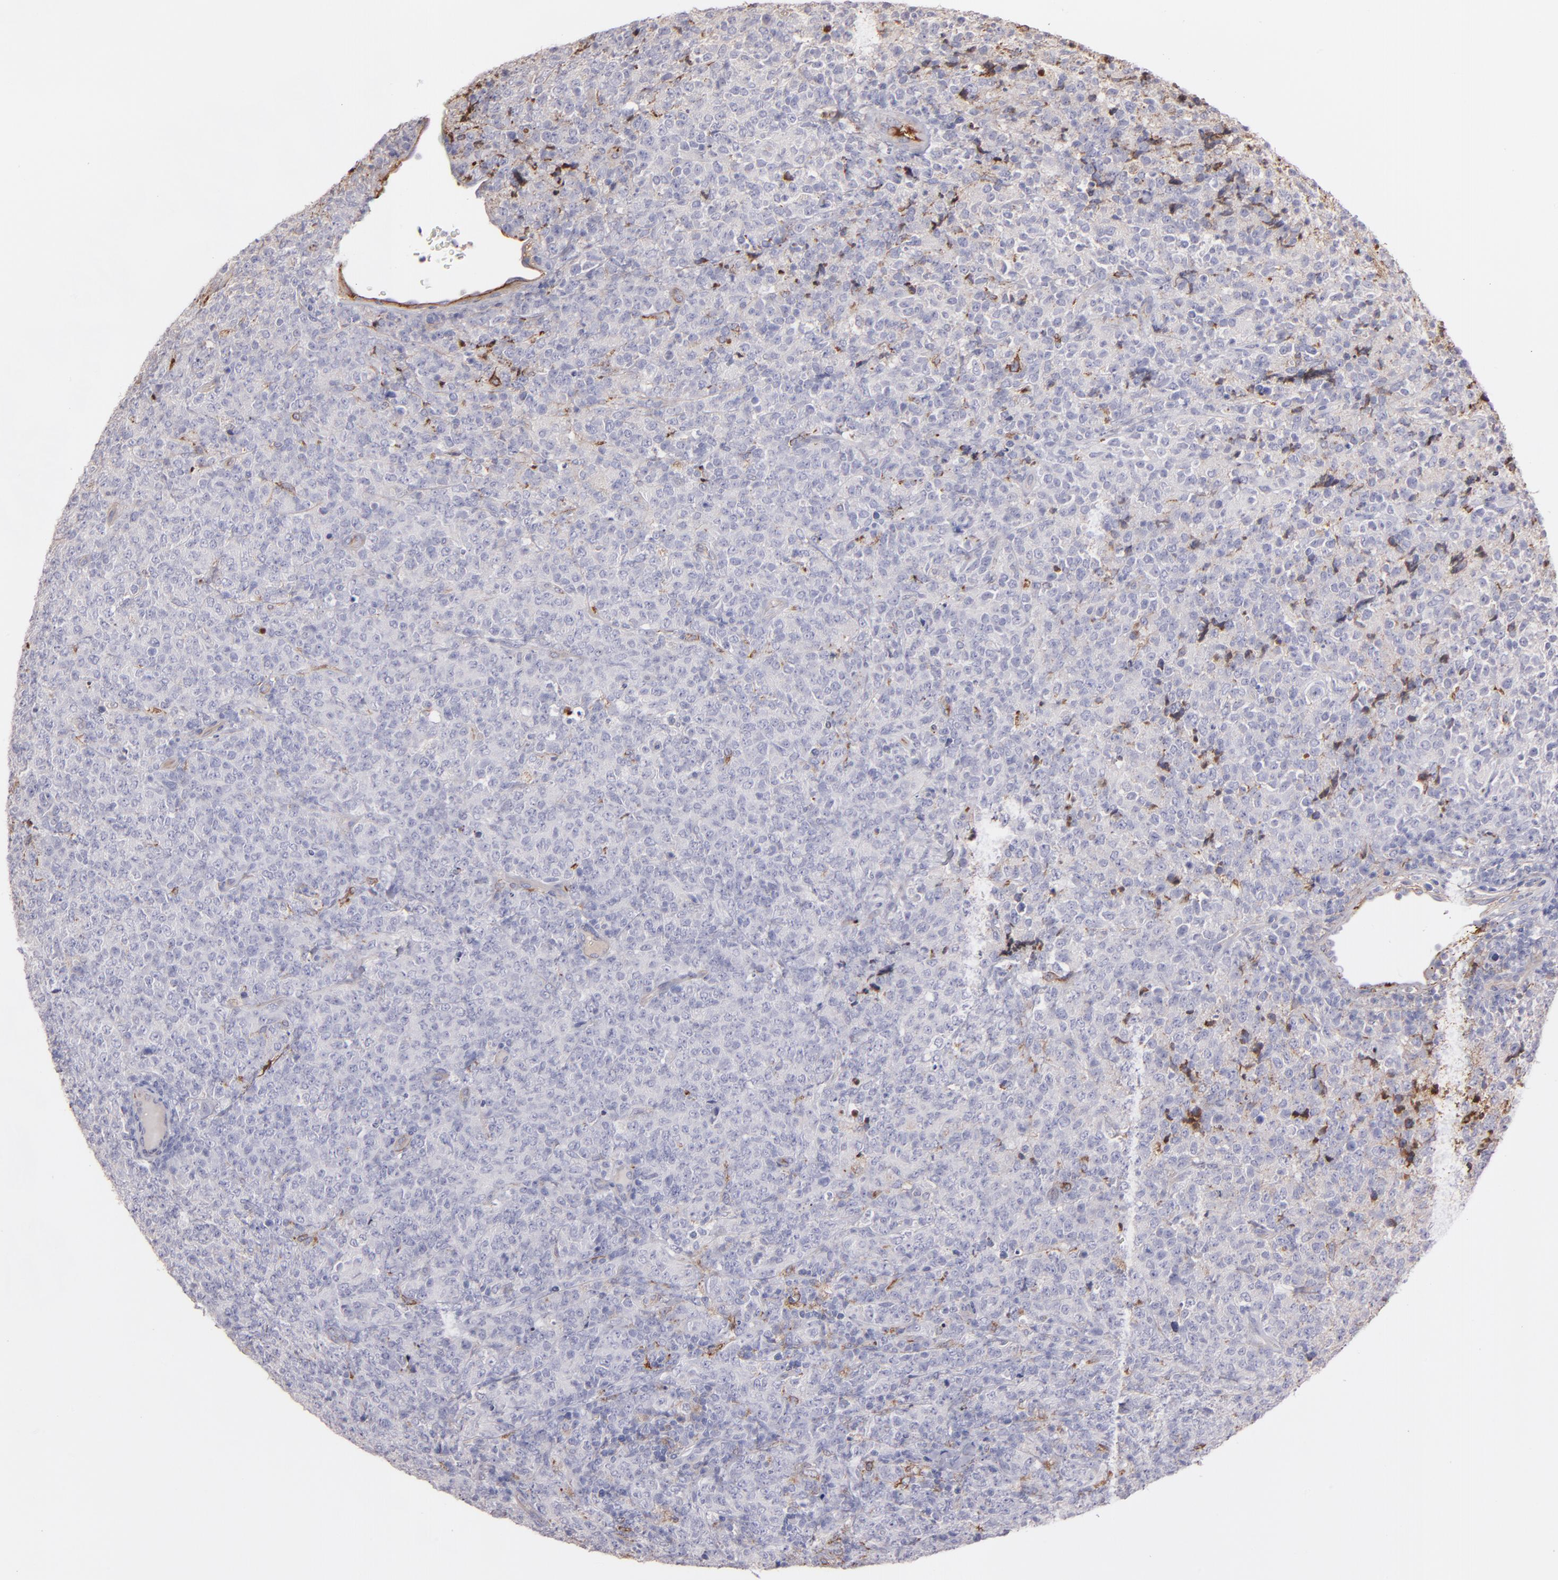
{"staining": {"intensity": "weak", "quantity": "<25%", "location": "cytoplasmic/membranous"}, "tissue": "lymphoma", "cell_type": "Tumor cells", "image_type": "cancer", "snomed": [{"axis": "morphology", "description": "Malignant lymphoma, non-Hodgkin's type, High grade"}, {"axis": "topography", "description": "Tonsil"}], "caption": "The micrograph exhibits no significant staining in tumor cells of lymphoma.", "gene": "C1QA", "patient": {"sex": "female", "age": 36}}